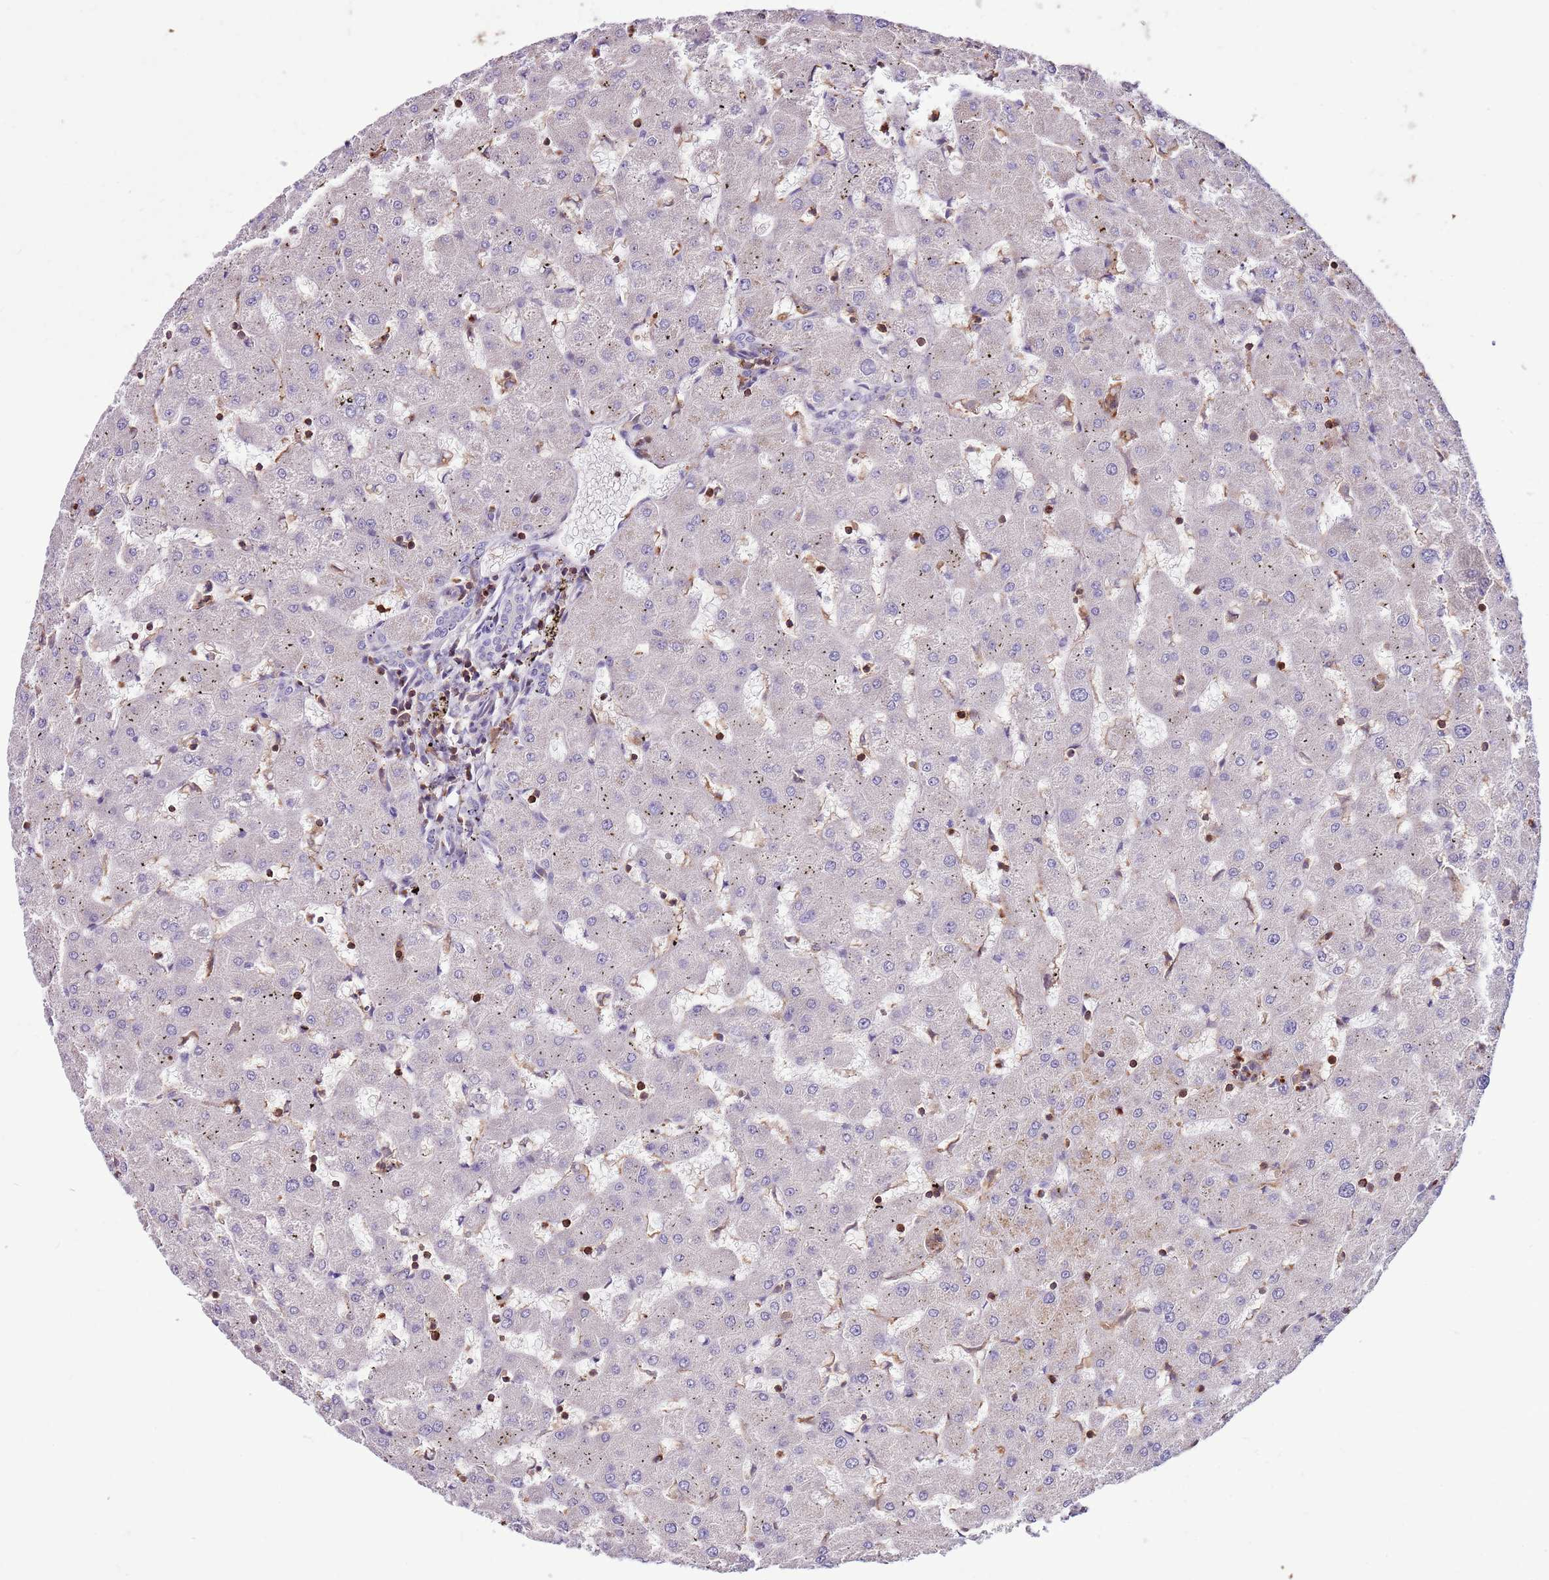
{"staining": {"intensity": "negative", "quantity": "none", "location": "none"}, "tissue": "liver", "cell_type": "Cholangiocytes", "image_type": "normal", "snomed": [{"axis": "morphology", "description": "Normal tissue, NOS"}, {"axis": "topography", "description": "Liver"}], "caption": "This is a image of IHC staining of normal liver, which shows no staining in cholangiocytes.", "gene": "ZSWIM1", "patient": {"sex": "female", "age": 63}}